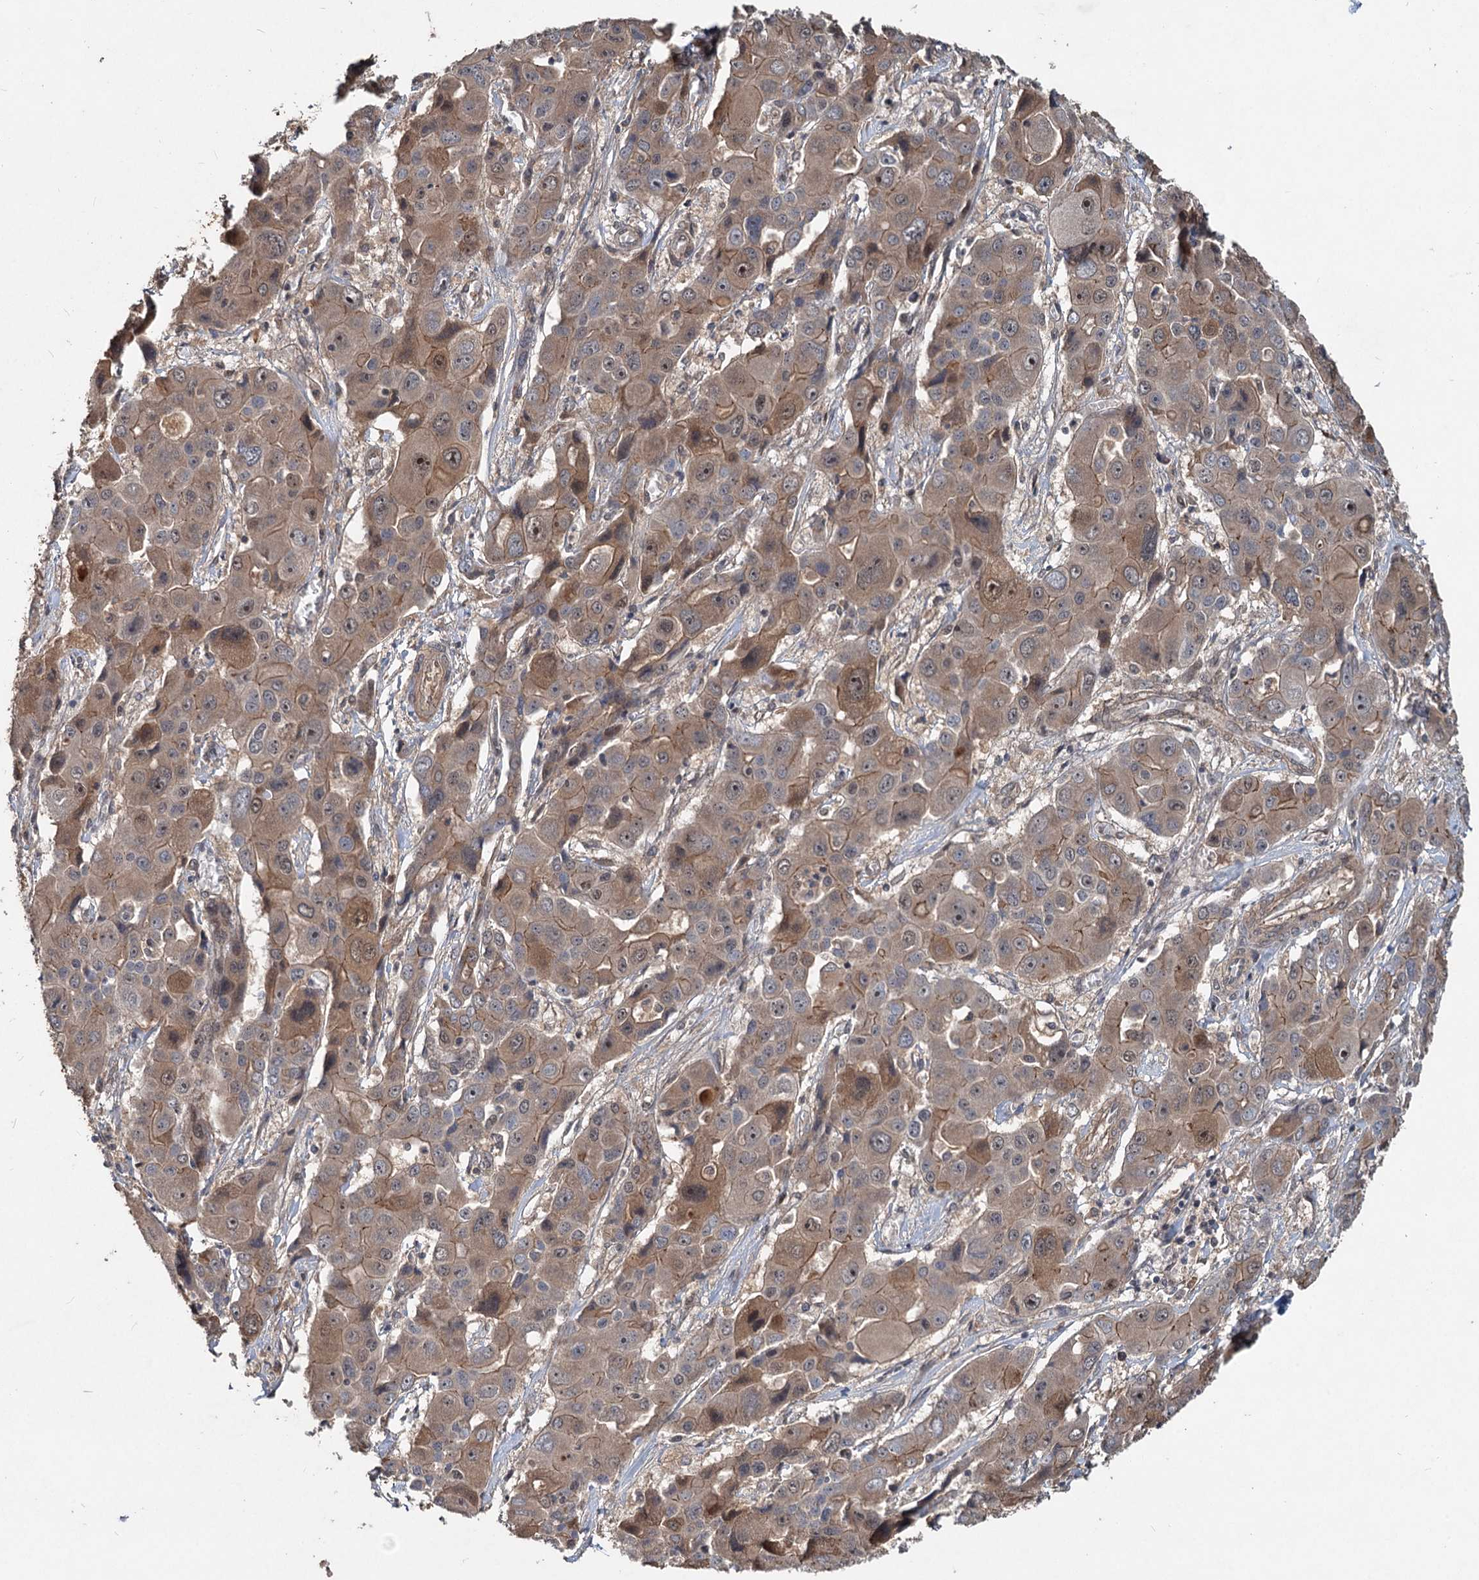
{"staining": {"intensity": "weak", "quantity": ">75%", "location": "cytoplasmic/membranous,nuclear"}, "tissue": "liver cancer", "cell_type": "Tumor cells", "image_type": "cancer", "snomed": [{"axis": "morphology", "description": "Cholangiocarcinoma"}, {"axis": "topography", "description": "Liver"}], "caption": "Cholangiocarcinoma (liver) tissue displays weak cytoplasmic/membranous and nuclear positivity in about >75% of tumor cells", "gene": "RITA1", "patient": {"sex": "male", "age": 67}}